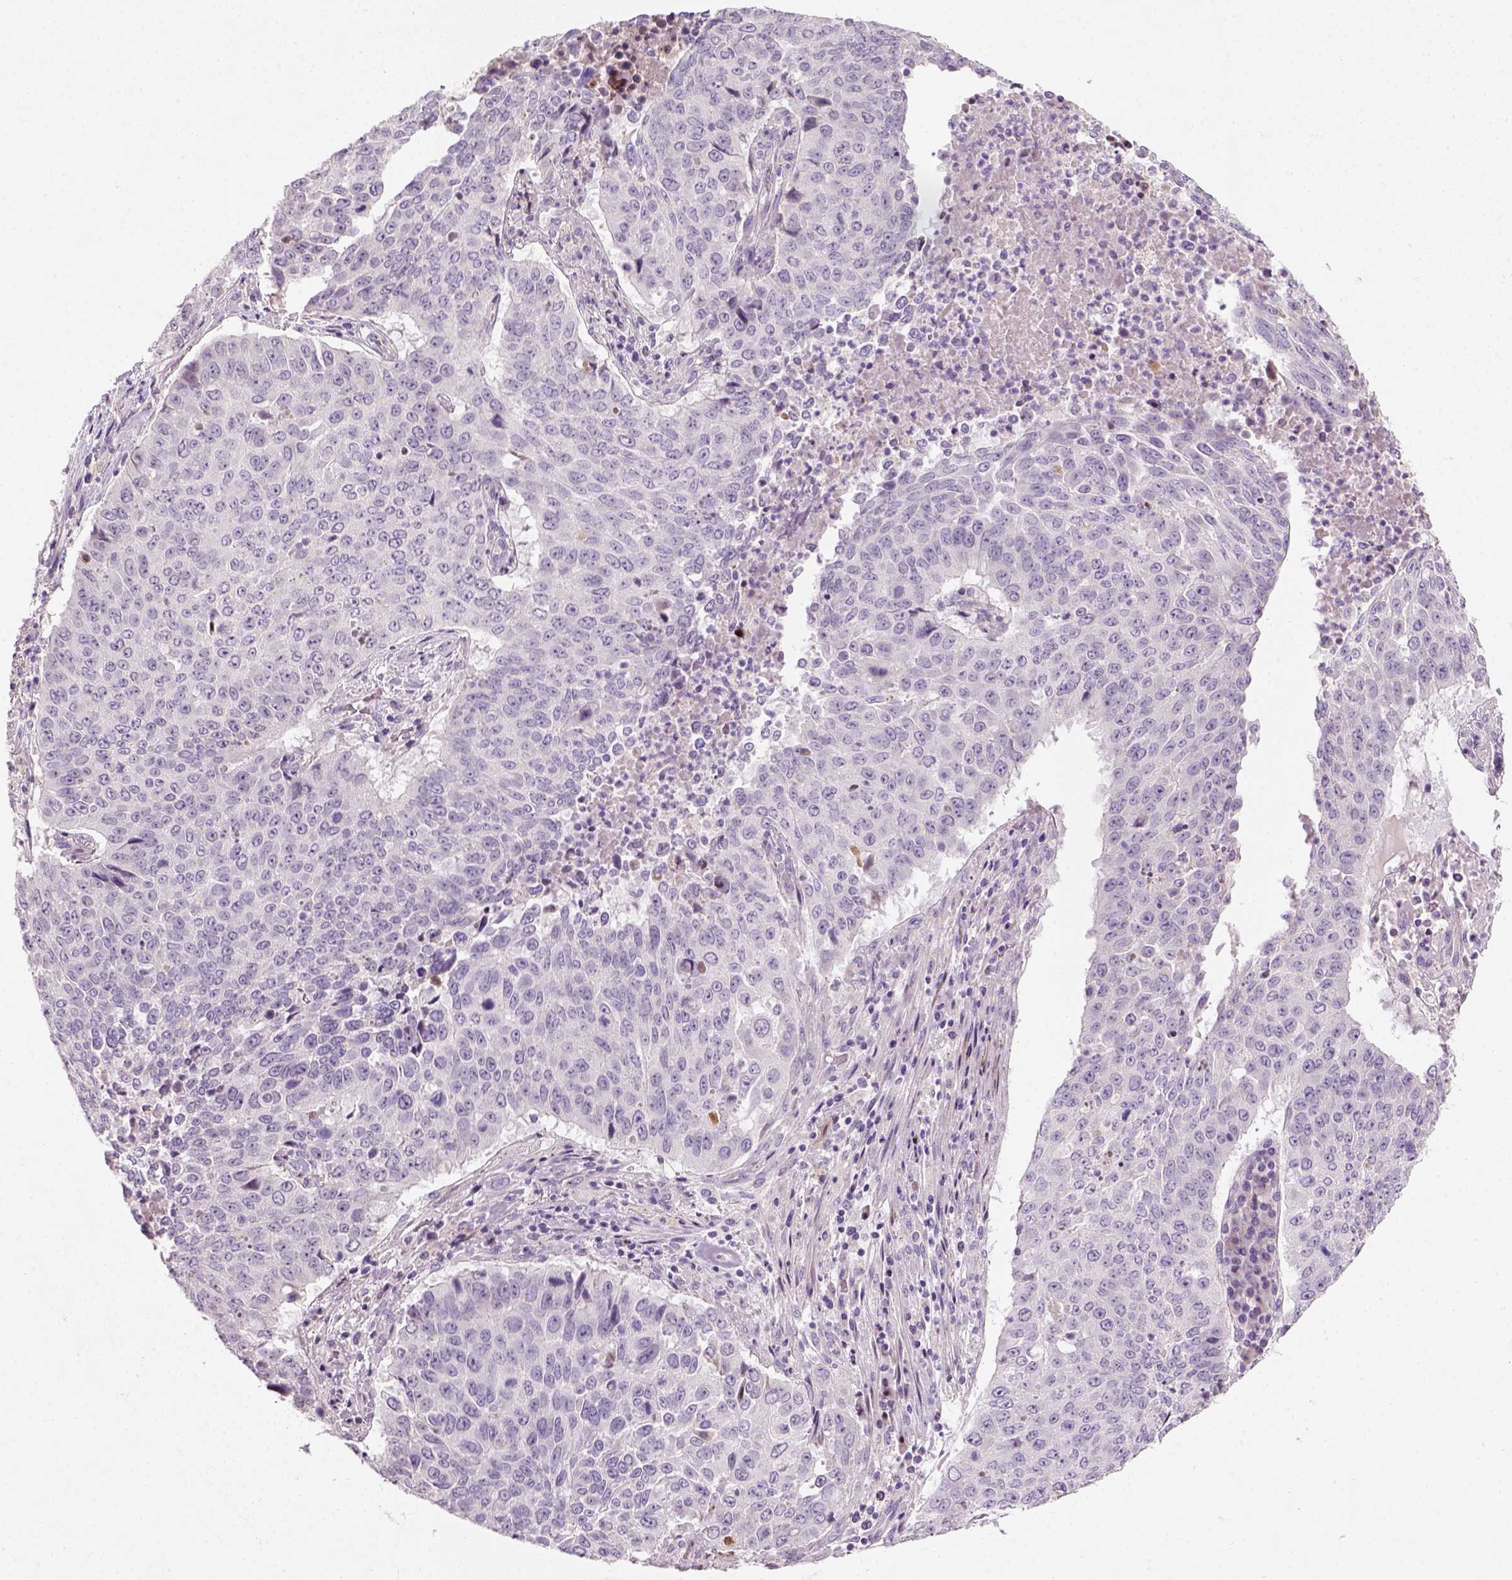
{"staining": {"intensity": "negative", "quantity": "none", "location": "none"}, "tissue": "lung cancer", "cell_type": "Tumor cells", "image_type": "cancer", "snomed": [{"axis": "morphology", "description": "Normal tissue, NOS"}, {"axis": "morphology", "description": "Squamous cell carcinoma, NOS"}, {"axis": "topography", "description": "Bronchus"}, {"axis": "topography", "description": "Lung"}], "caption": "Immunohistochemistry (IHC) photomicrograph of lung cancer (squamous cell carcinoma) stained for a protein (brown), which demonstrates no staining in tumor cells. Brightfield microscopy of IHC stained with DAB (brown) and hematoxylin (blue), captured at high magnification.", "gene": "NUDT6", "patient": {"sex": "male", "age": 64}}